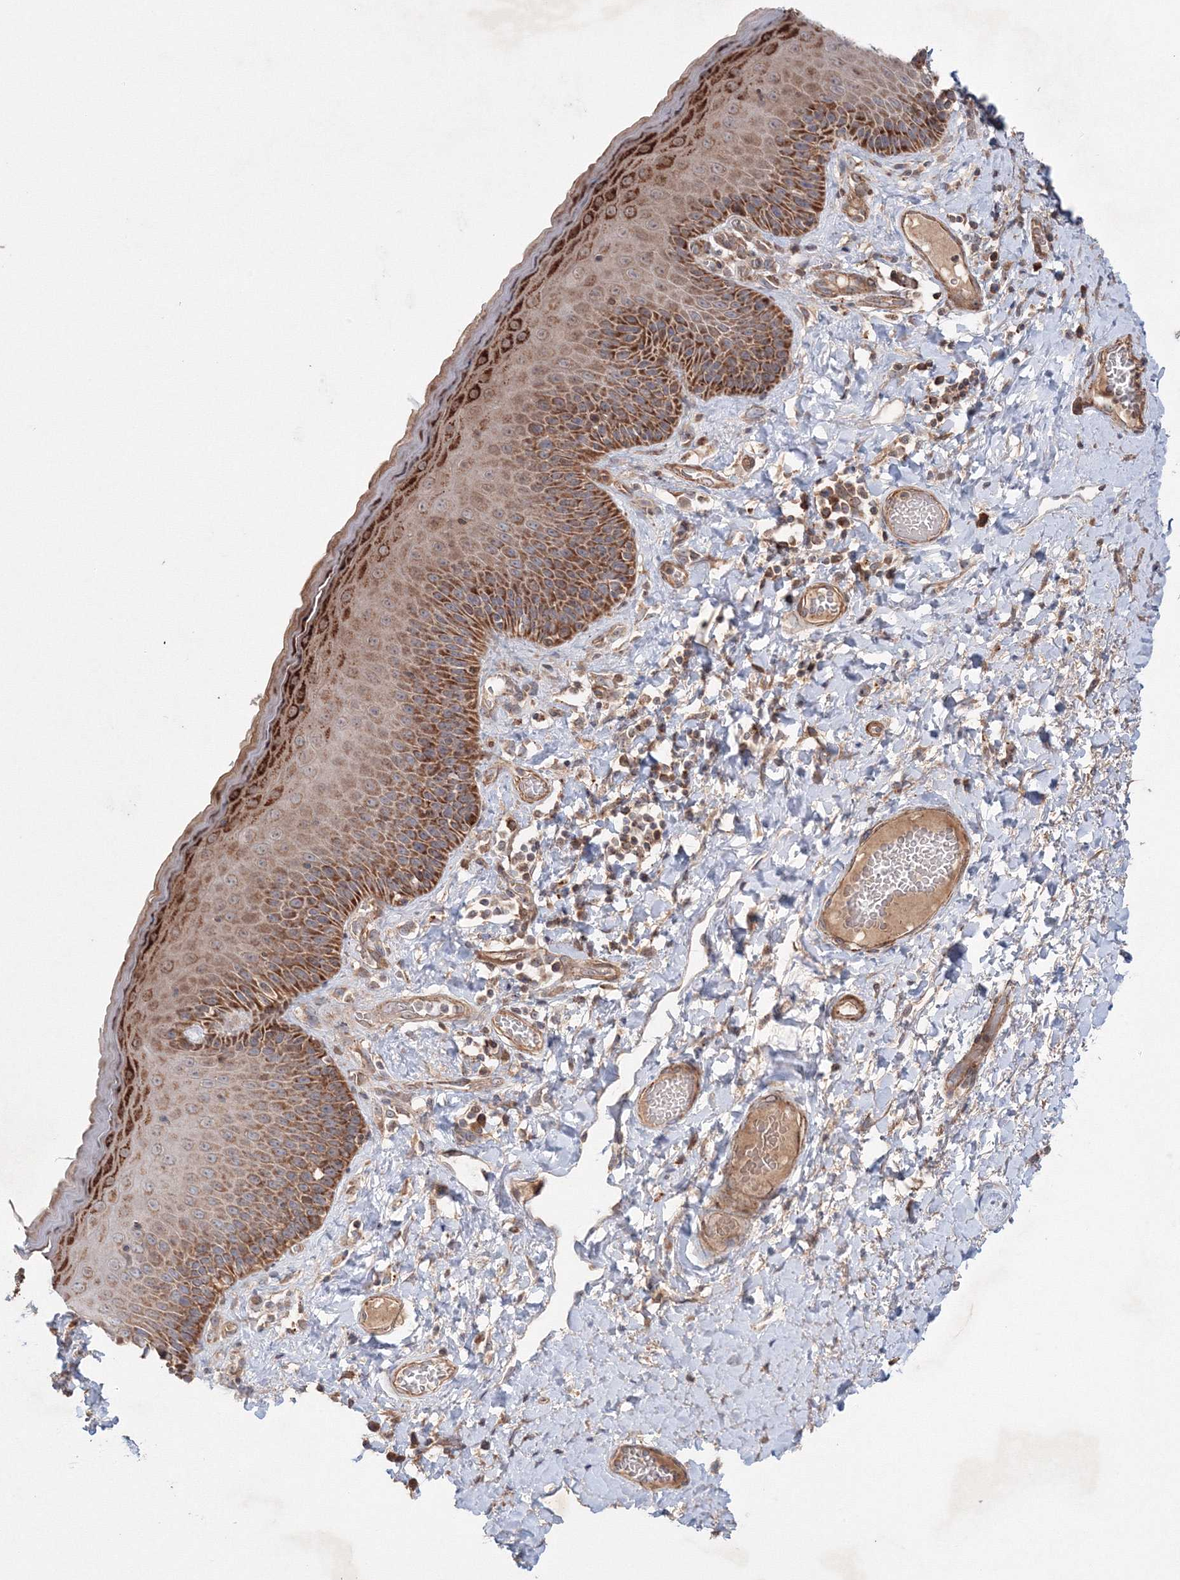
{"staining": {"intensity": "strong", "quantity": ">75%", "location": "cytoplasmic/membranous"}, "tissue": "skin", "cell_type": "Epidermal cells", "image_type": "normal", "snomed": [{"axis": "morphology", "description": "Normal tissue, NOS"}, {"axis": "topography", "description": "Anal"}], "caption": "Brown immunohistochemical staining in benign skin demonstrates strong cytoplasmic/membranous staining in about >75% of epidermal cells.", "gene": "NOA1", "patient": {"sex": "male", "age": 69}}